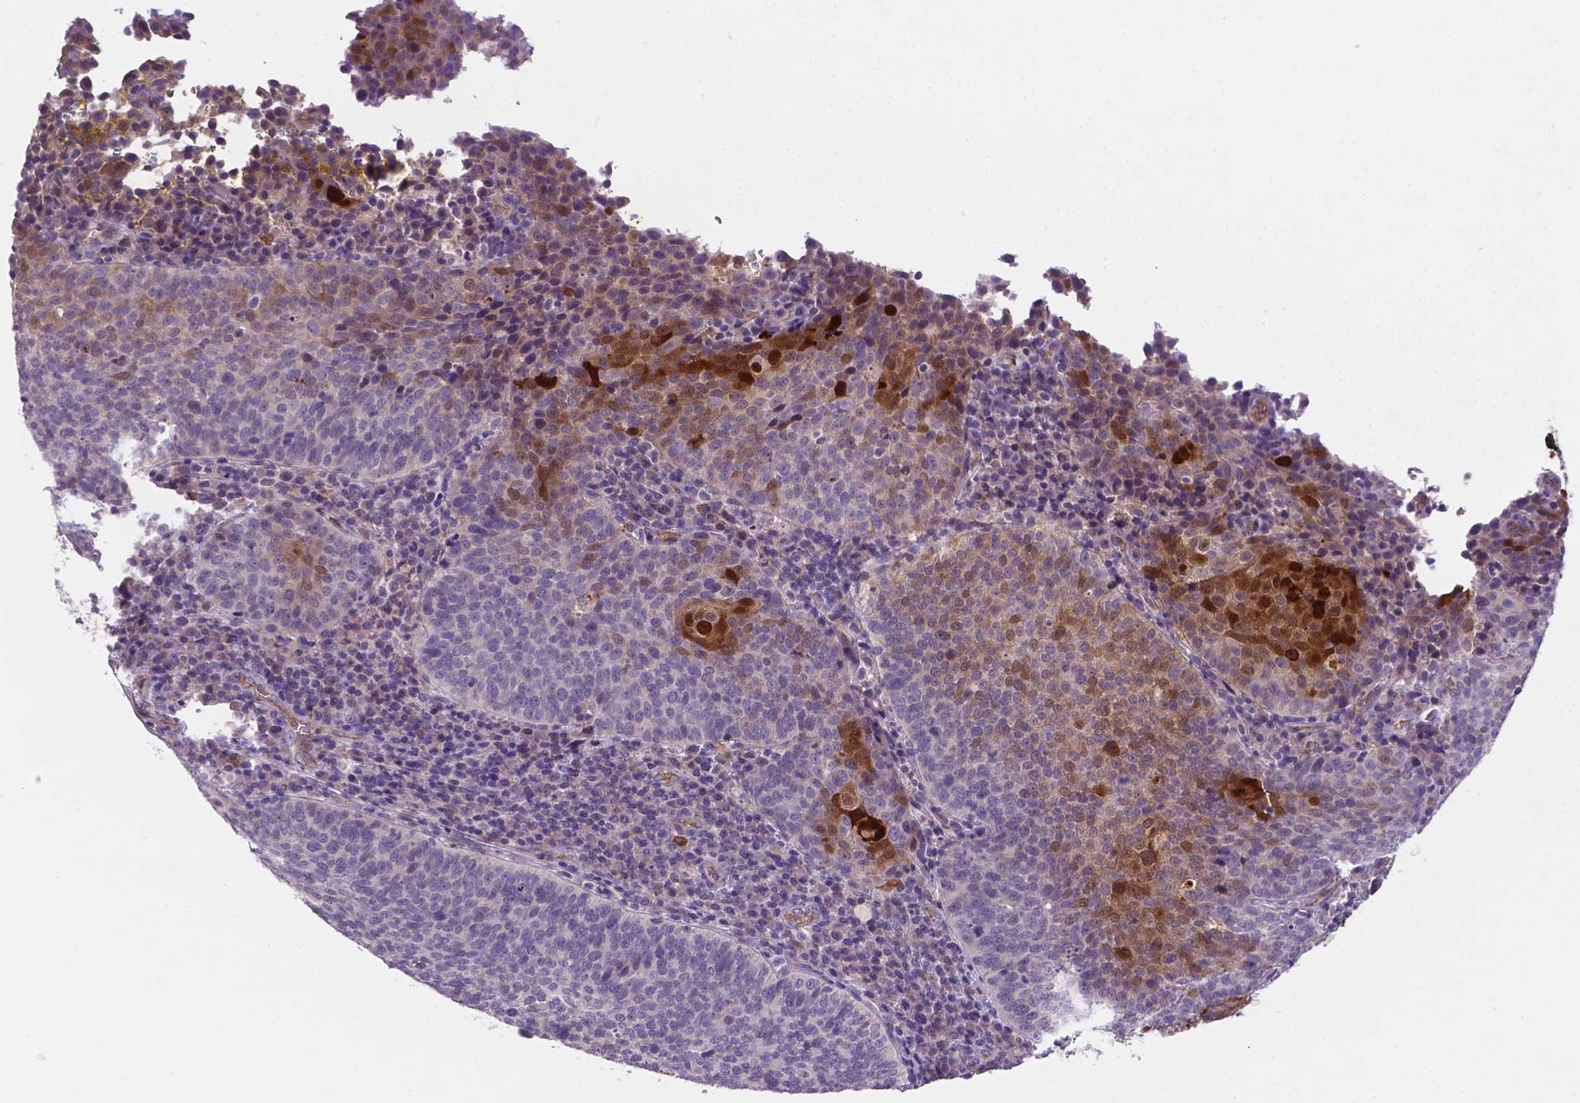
{"staining": {"intensity": "moderate", "quantity": "25%-75%", "location": "cytoplasmic/membranous"}, "tissue": "cervical cancer", "cell_type": "Tumor cells", "image_type": "cancer", "snomed": [{"axis": "morphology", "description": "Squamous cell carcinoma, NOS"}, {"axis": "topography", "description": "Cervix"}], "caption": "The photomicrograph exhibits immunohistochemical staining of squamous cell carcinoma (cervical). There is moderate cytoplasmic/membranous staining is present in approximately 25%-75% of tumor cells. (DAB IHC with brightfield microscopy, high magnification).", "gene": "TM4SF20", "patient": {"sex": "female", "age": 34}}